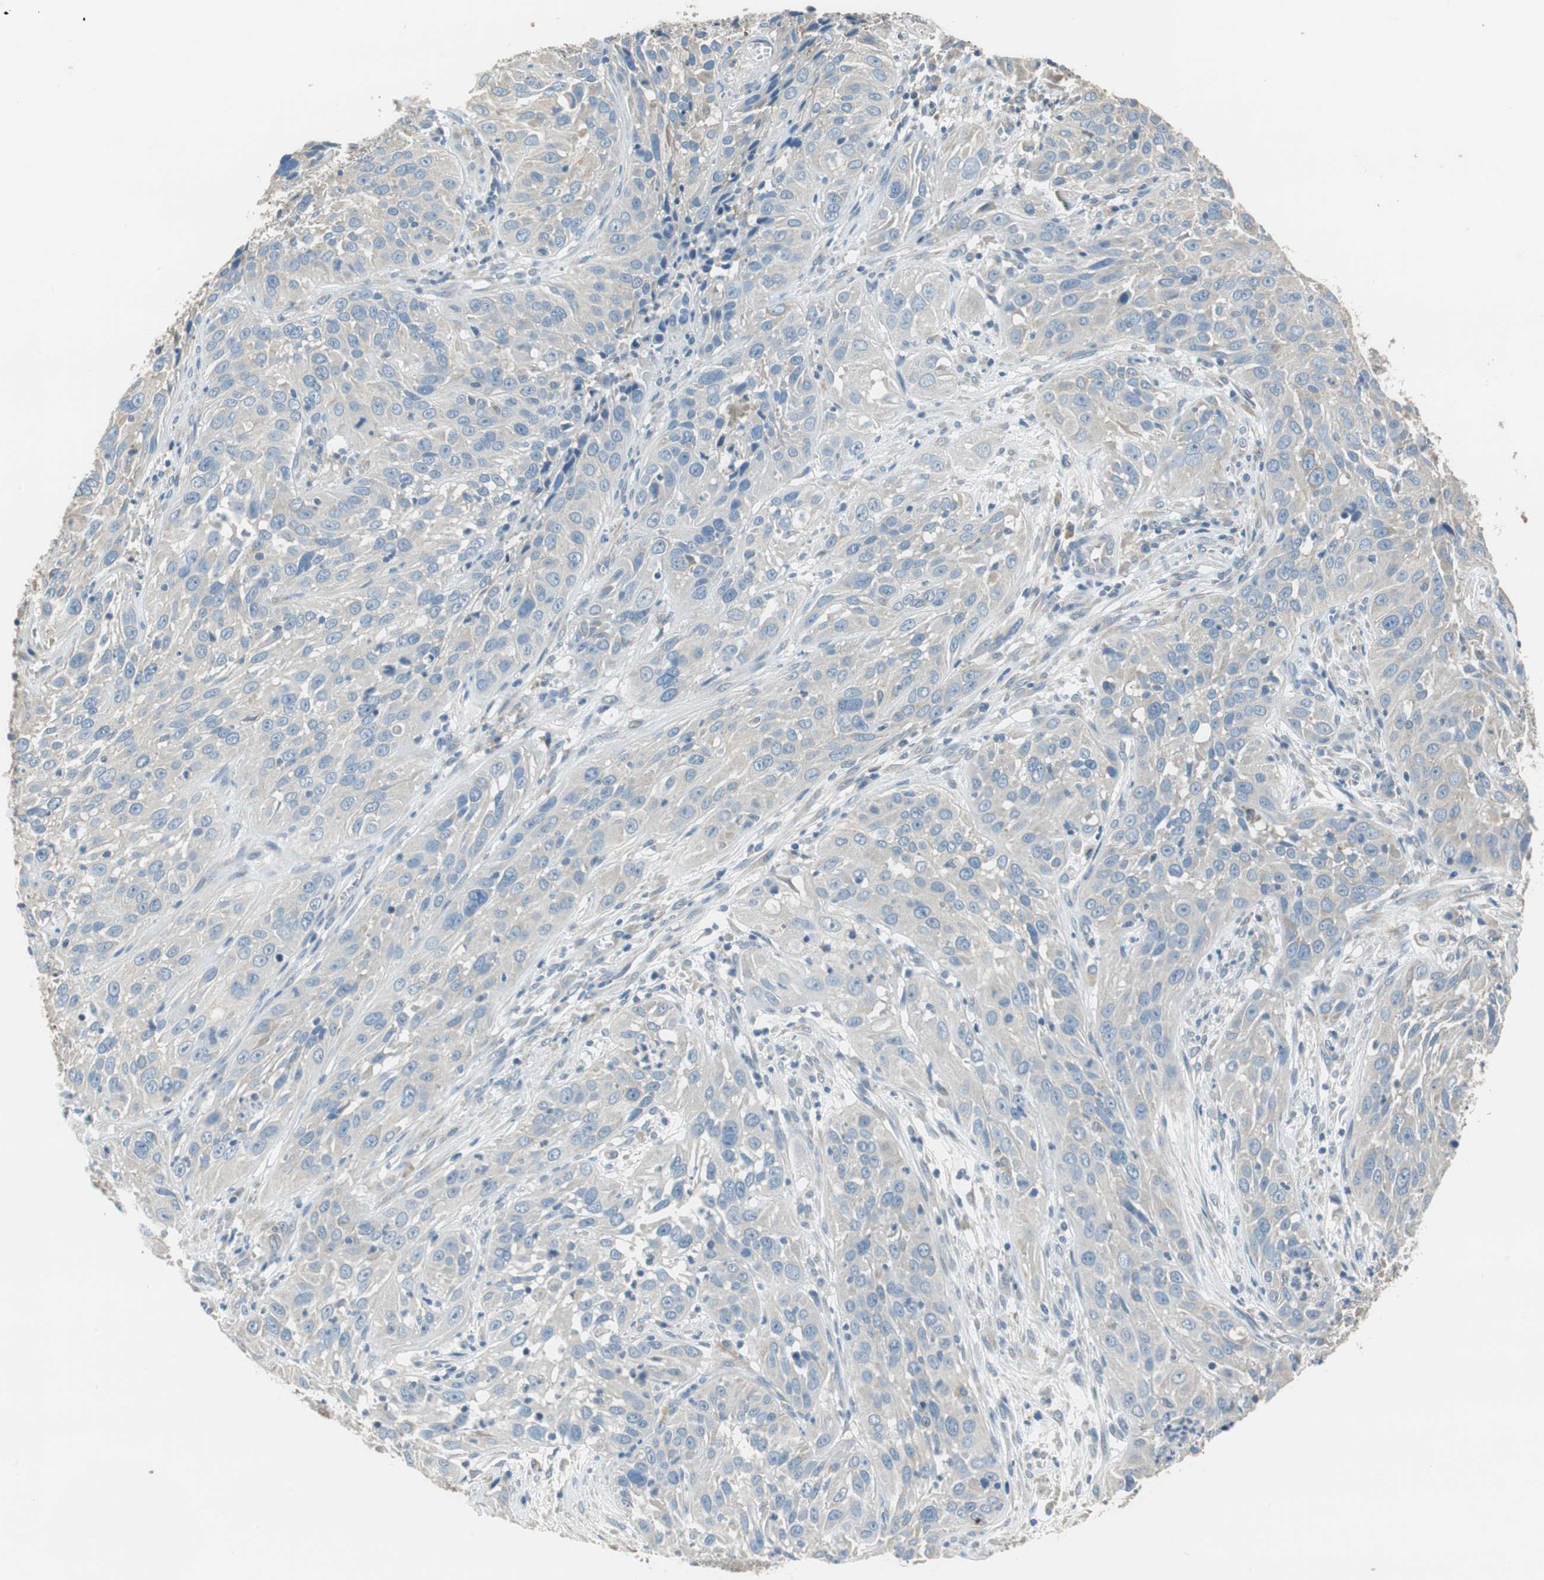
{"staining": {"intensity": "weak", "quantity": "<25%", "location": "cytoplasmic/membranous"}, "tissue": "cervical cancer", "cell_type": "Tumor cells", "image_type": "cancer", "snomed": [{"axis": "morphology", "description": "Squamous cell carcinoma, NOS"}, {"axis": "topography", "description": "Cervix"}], "caption": "Tumor cells show no significant protein staining in cervical cancer (squamous cell carcinoma).", "gene": "ALDH4A1", "patient": {"sex": "female", "age": 32}}